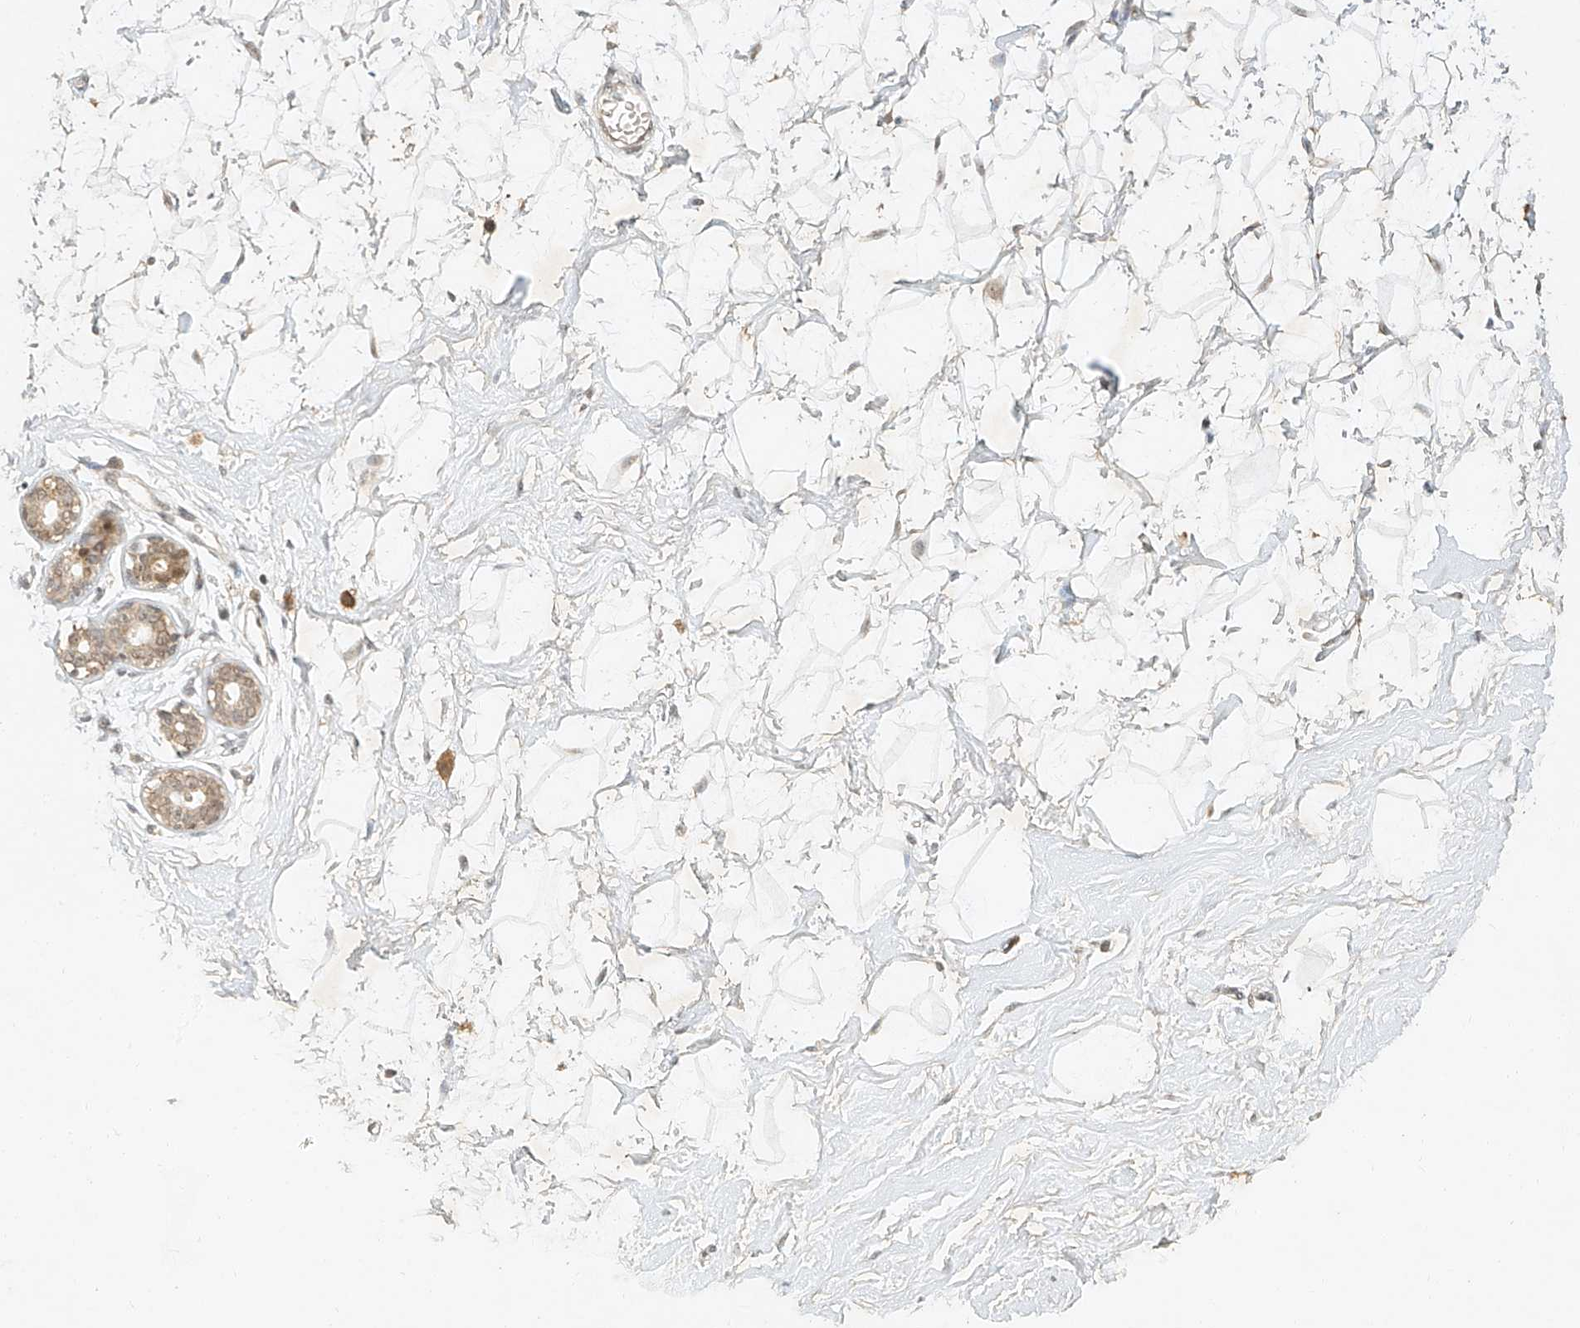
{"staining": {"intensity": "weak", "quantity": "<25%", "location": "cytoplasmic/membranous"}, "tissue": "breast", "cell_type": "Adipocytes", "image_type": "normal", "snomed": [{"axis": "morphology", "description": "Normal tissue, NOS"}, {"axis": "morphology", "description": "Adenoma, NOS"}, {"axis": "topography", "description": "Breast"}], "caption": "Immunohistochemistry (IHC) image of benign breast: human breast stained with DAB shows no significant protein expression in adipocytes.", "gene": "CXorf58", "patient": {"sex": "female", "age": 23}}